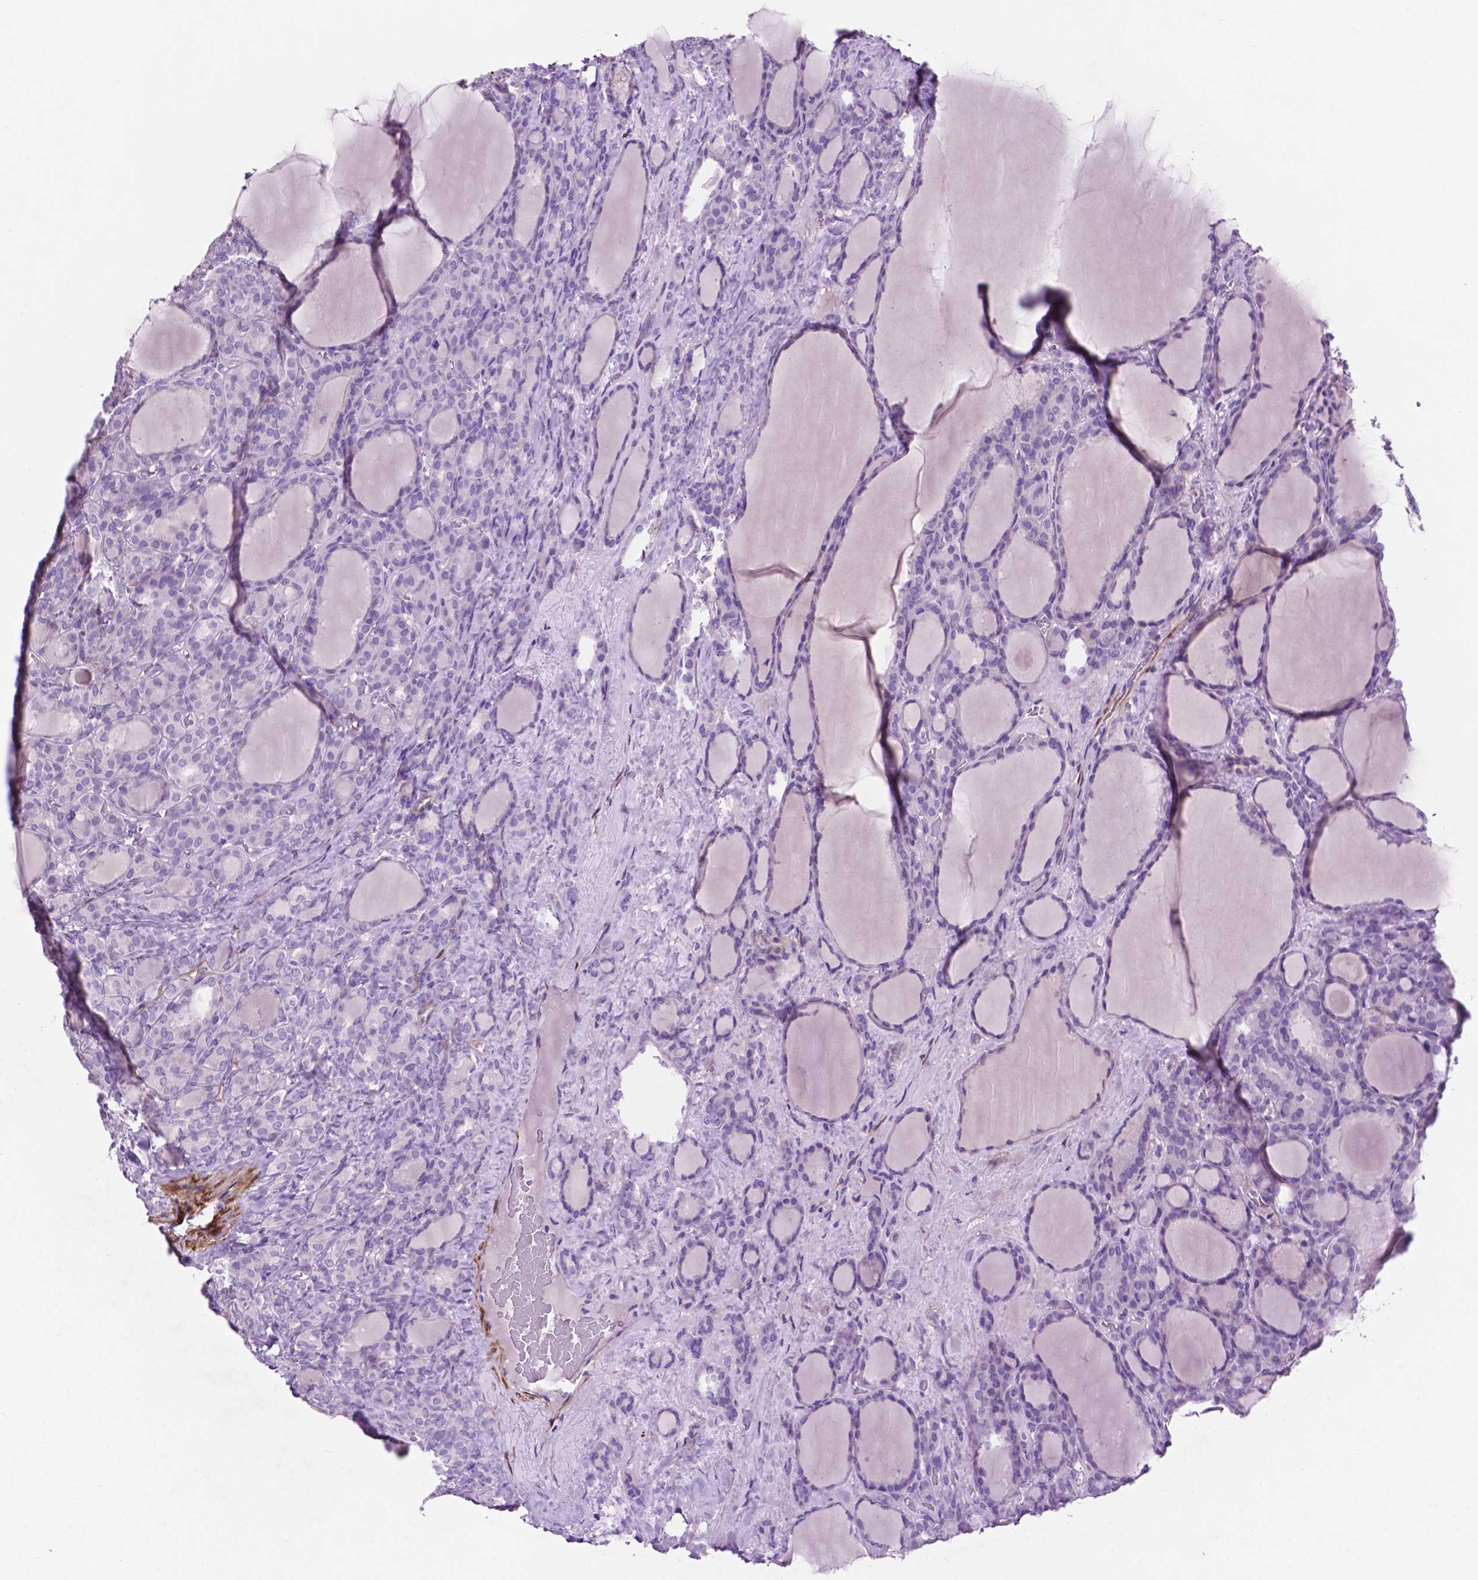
{"staining": {"intensity": "negative", "quantity": "none", "location": "none"}, "tissue": "thyroid cancer", "cell_type": "Tumor cells", "image_type": "cancer", "snomed": [{"axis": "morphology", "description": "Normal tissue, NOS"}, {"axis": "morphology", "description": "Follicular adenoma carcinoma, NOS"}, {"axis": "topography", "description": "Thyroid gland"}], "caption": "Tumor cells are negative for protein expression in human thyroid follicular adenoma carcinoma.", "gene": "ASPG", "patient": {"sex": "female", "age": 31}}